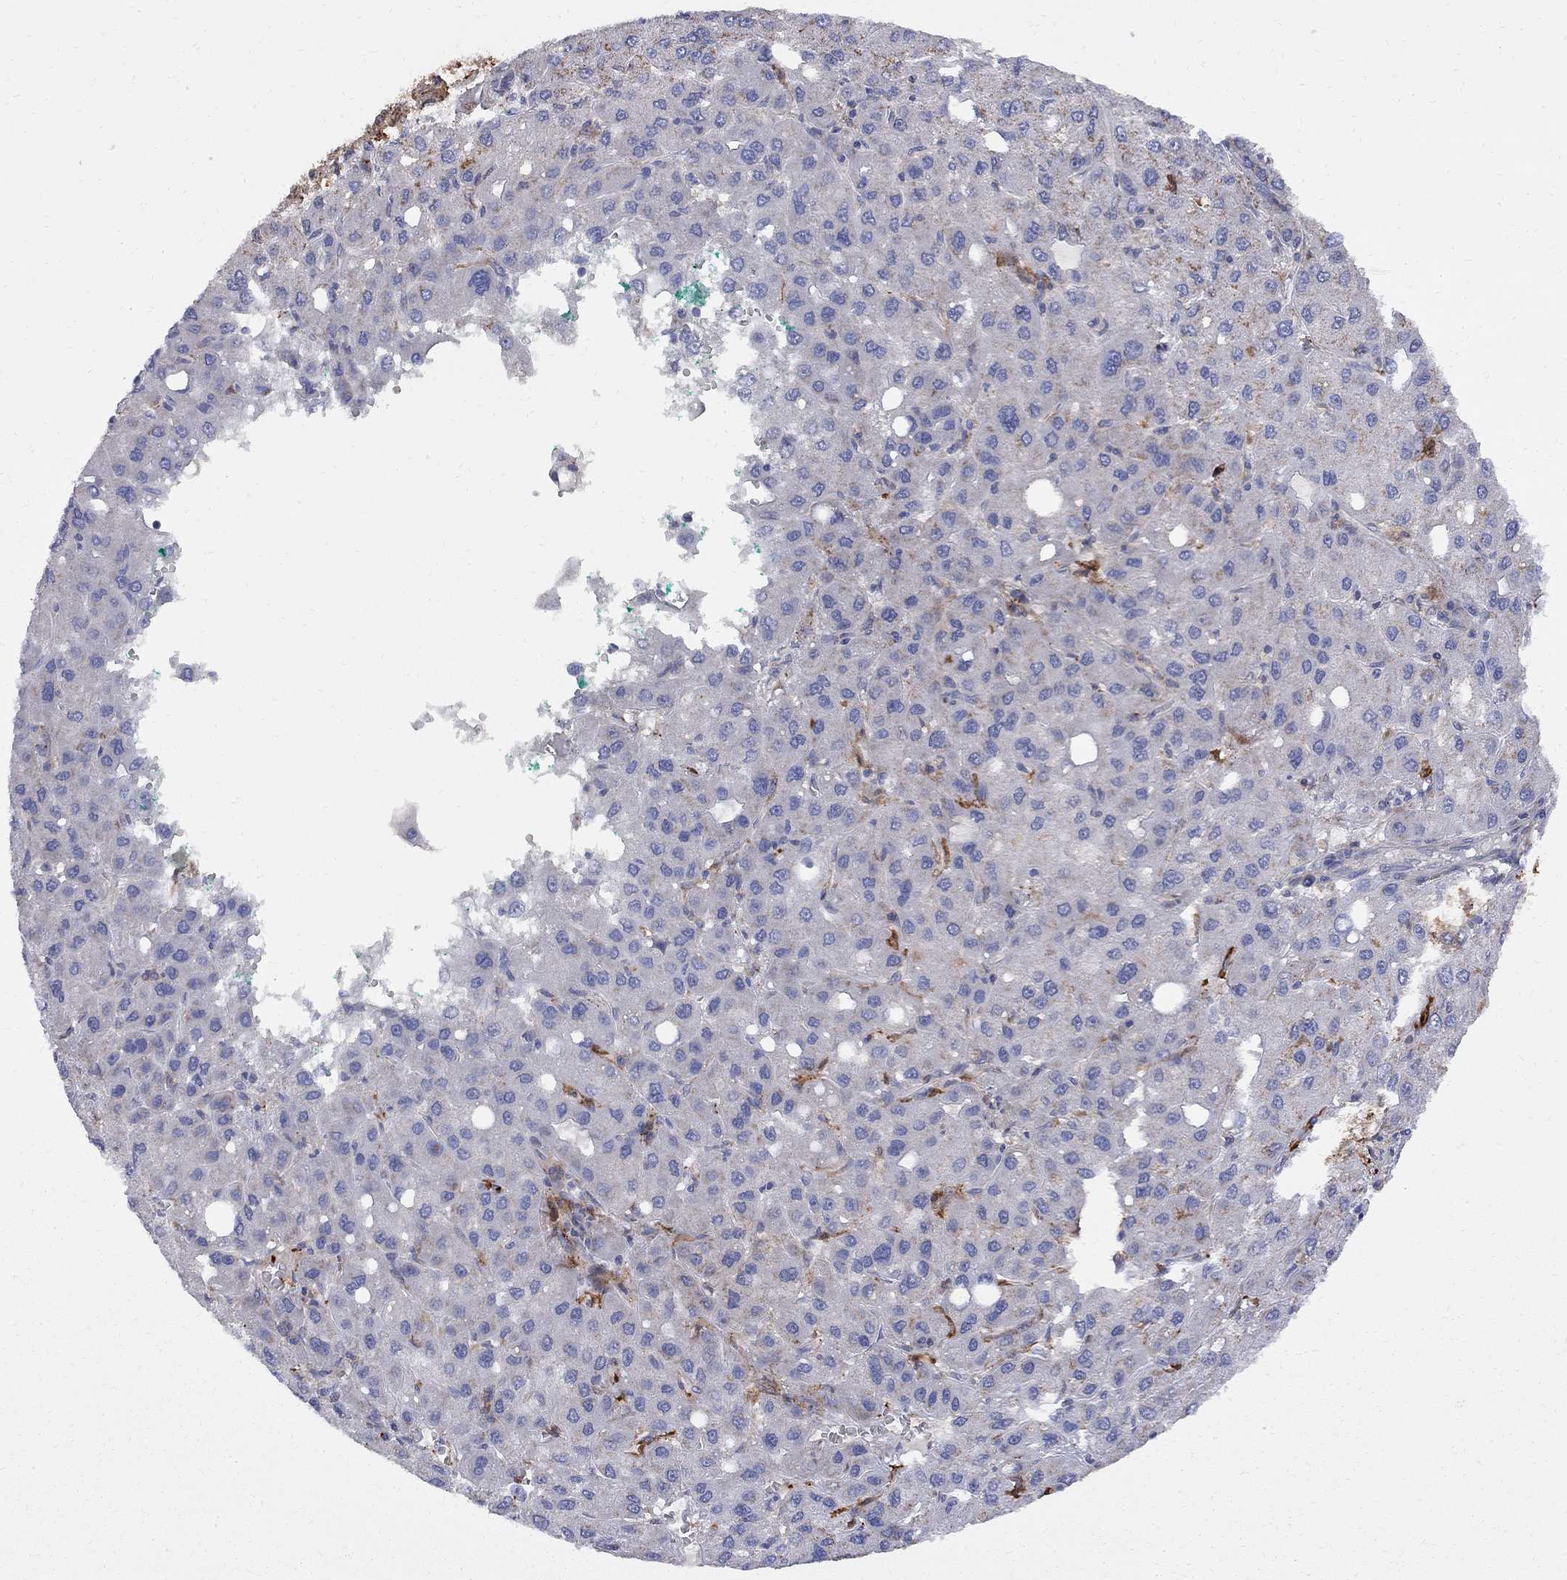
{"staining": {"intensity": "negative", "quantity": "none", "location": "none"}, "tissue": "liver cancer", "cell_type": "Tumor cells", "image_type": "cancer", "snomed": [{"axis": "morphology", "description": "Carcinoma, Hepatocellular, NOS"}, {"axis": "topography", "description": "Liver"}], "caption": "Immunohistochemistry (IHC) of liver cancer shows no expression in tumor cells. (DAB (3,3'-diaminobenzidine) immunohistochemistry with hematoxylin counter stain).", "gene": "MTHFR", "patient": {"sex": "male", "age": 73}}